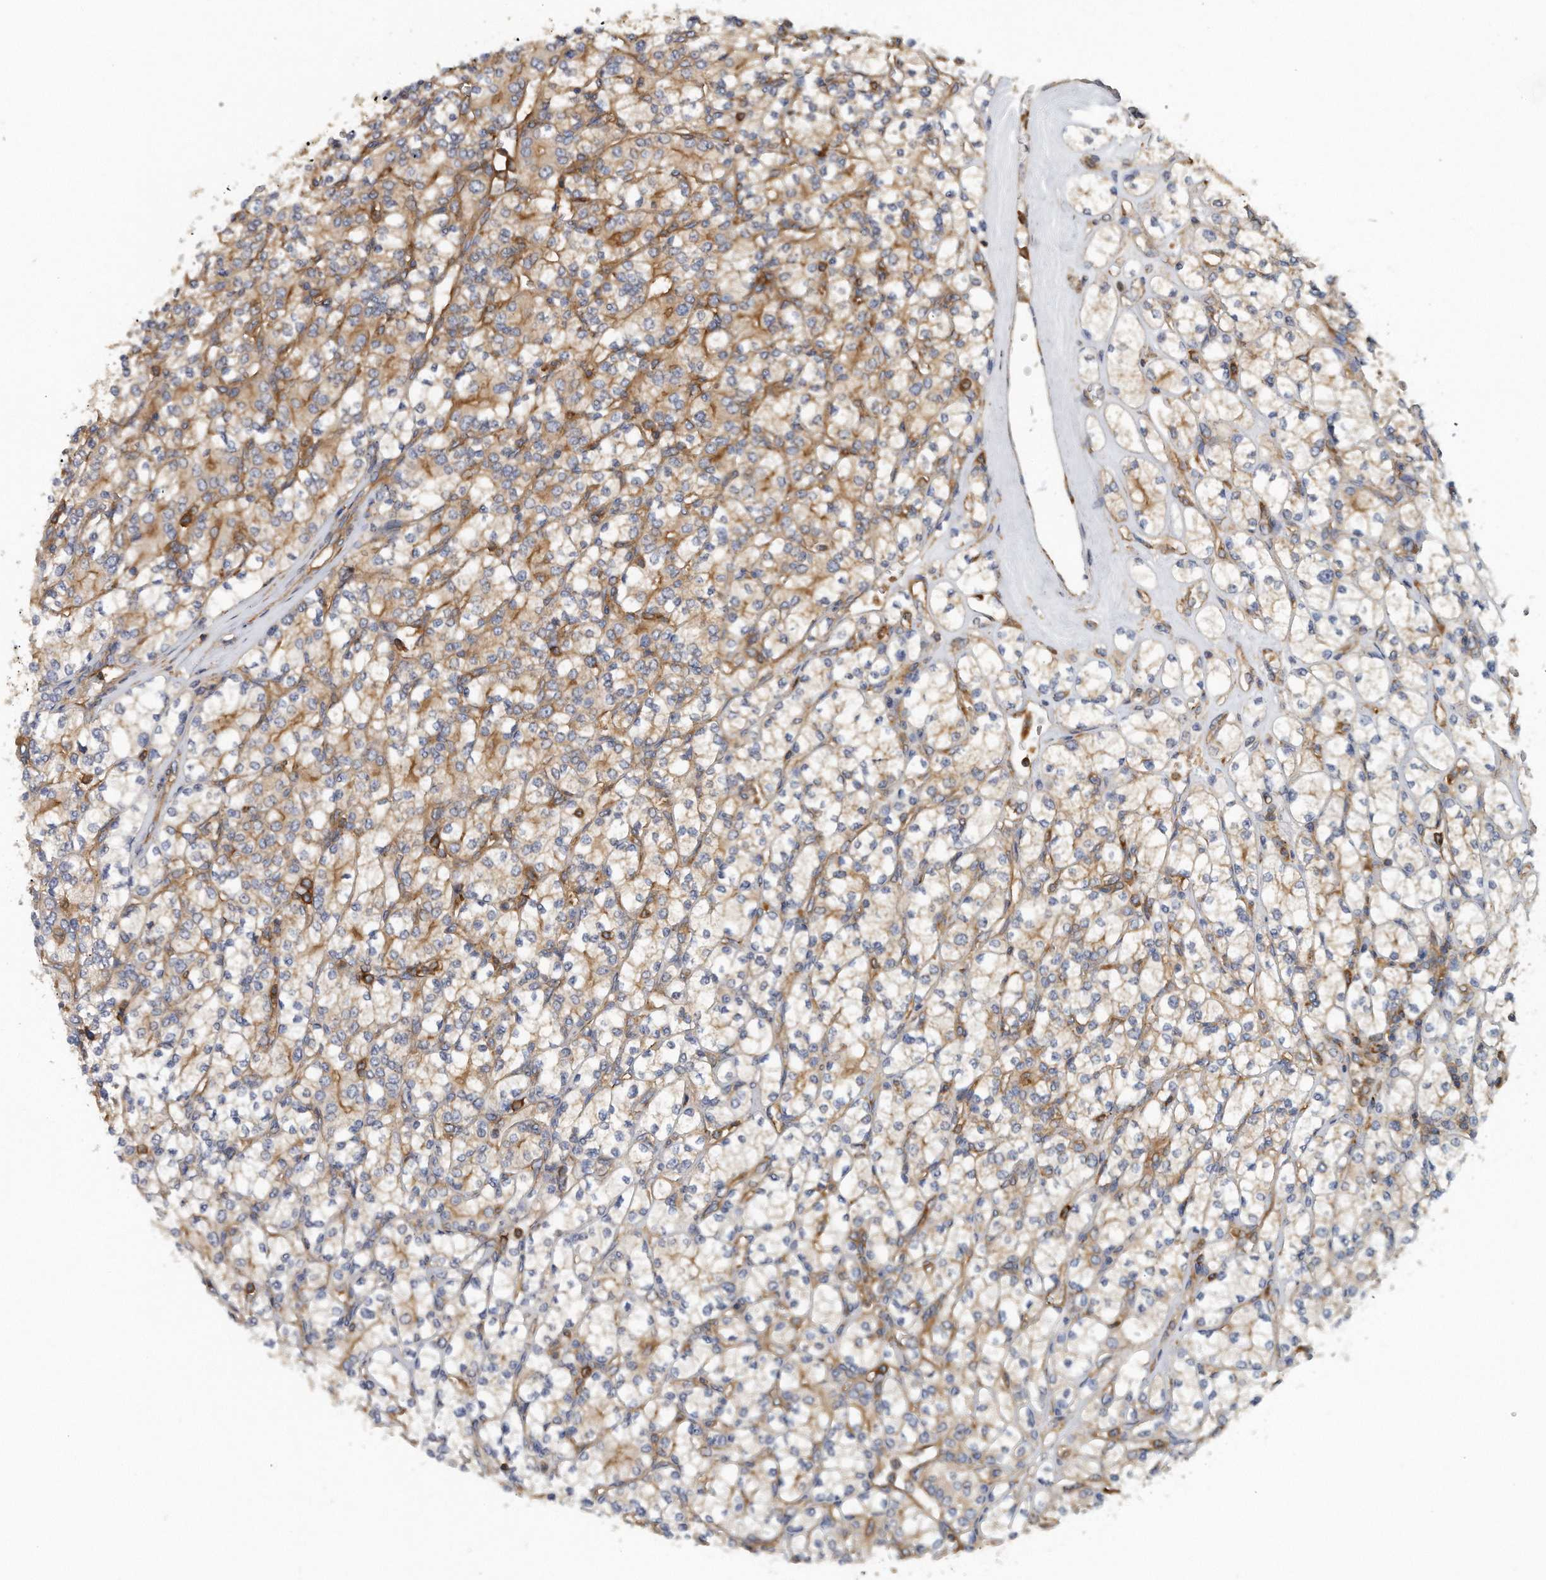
{"staining": {"intensity": "weak", "quantity": "25%-75%", "location": "cytoplasmic/membranous"}, "tissue": "renal cancer", "cell_type": "Tumor cells", "image_type": "cancer", "snomed": [{"axis": "morphology", "description": "Adenocarcinoma, NOS"}, {"axis": "topography", "description": "Kidney"}], "caption": "This is a histology image of immunohistochemistry staining of renal cancer, which shows weak expression in the cytoplasmic/membranous of tumor cells.", "gene": "EIF3I", "patient": {"sex": "male", "age": 77}}